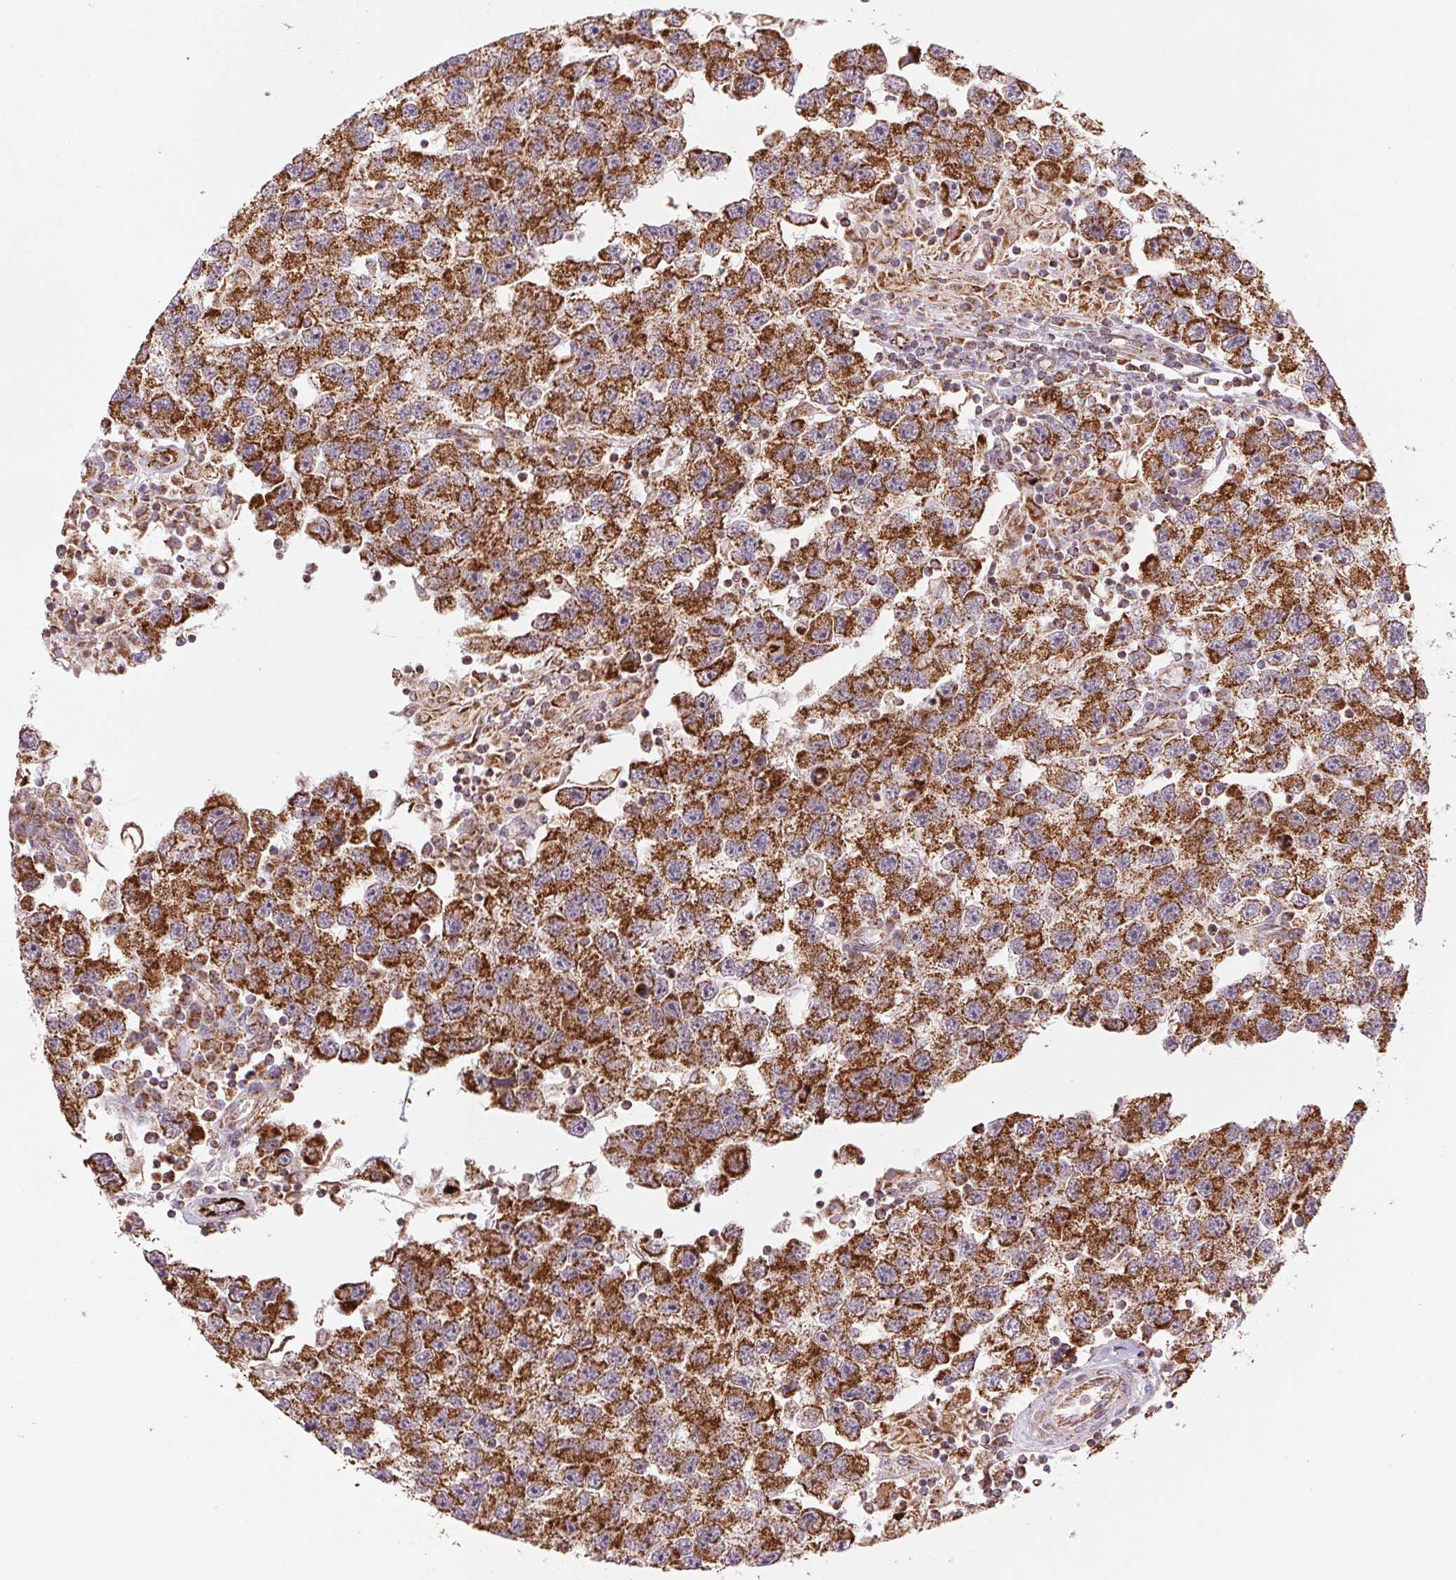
{"staining": {"intensity": "strong", "quantity": ">75%", "location": "cytoplasmic/membranous"}, "tissue": "testis cancer", "cell_type": "Tumor cells", "image_type": "cancer", "snomed": [{"axis": "morphology", "description": "Seminoma, NOS"}, {"axis": "topography", "description": "Testis"}], "caption": "Testis cancer (seminoma) stained with DAB (3,3'-diaminobenzidine) immunohistochemistry reveals high levels of strong cytoplasmic/membranous expression in approximately >75% of tumor cells.", "gene": "MATCAP1", "patient": {"sex": "male", "age": 26}}